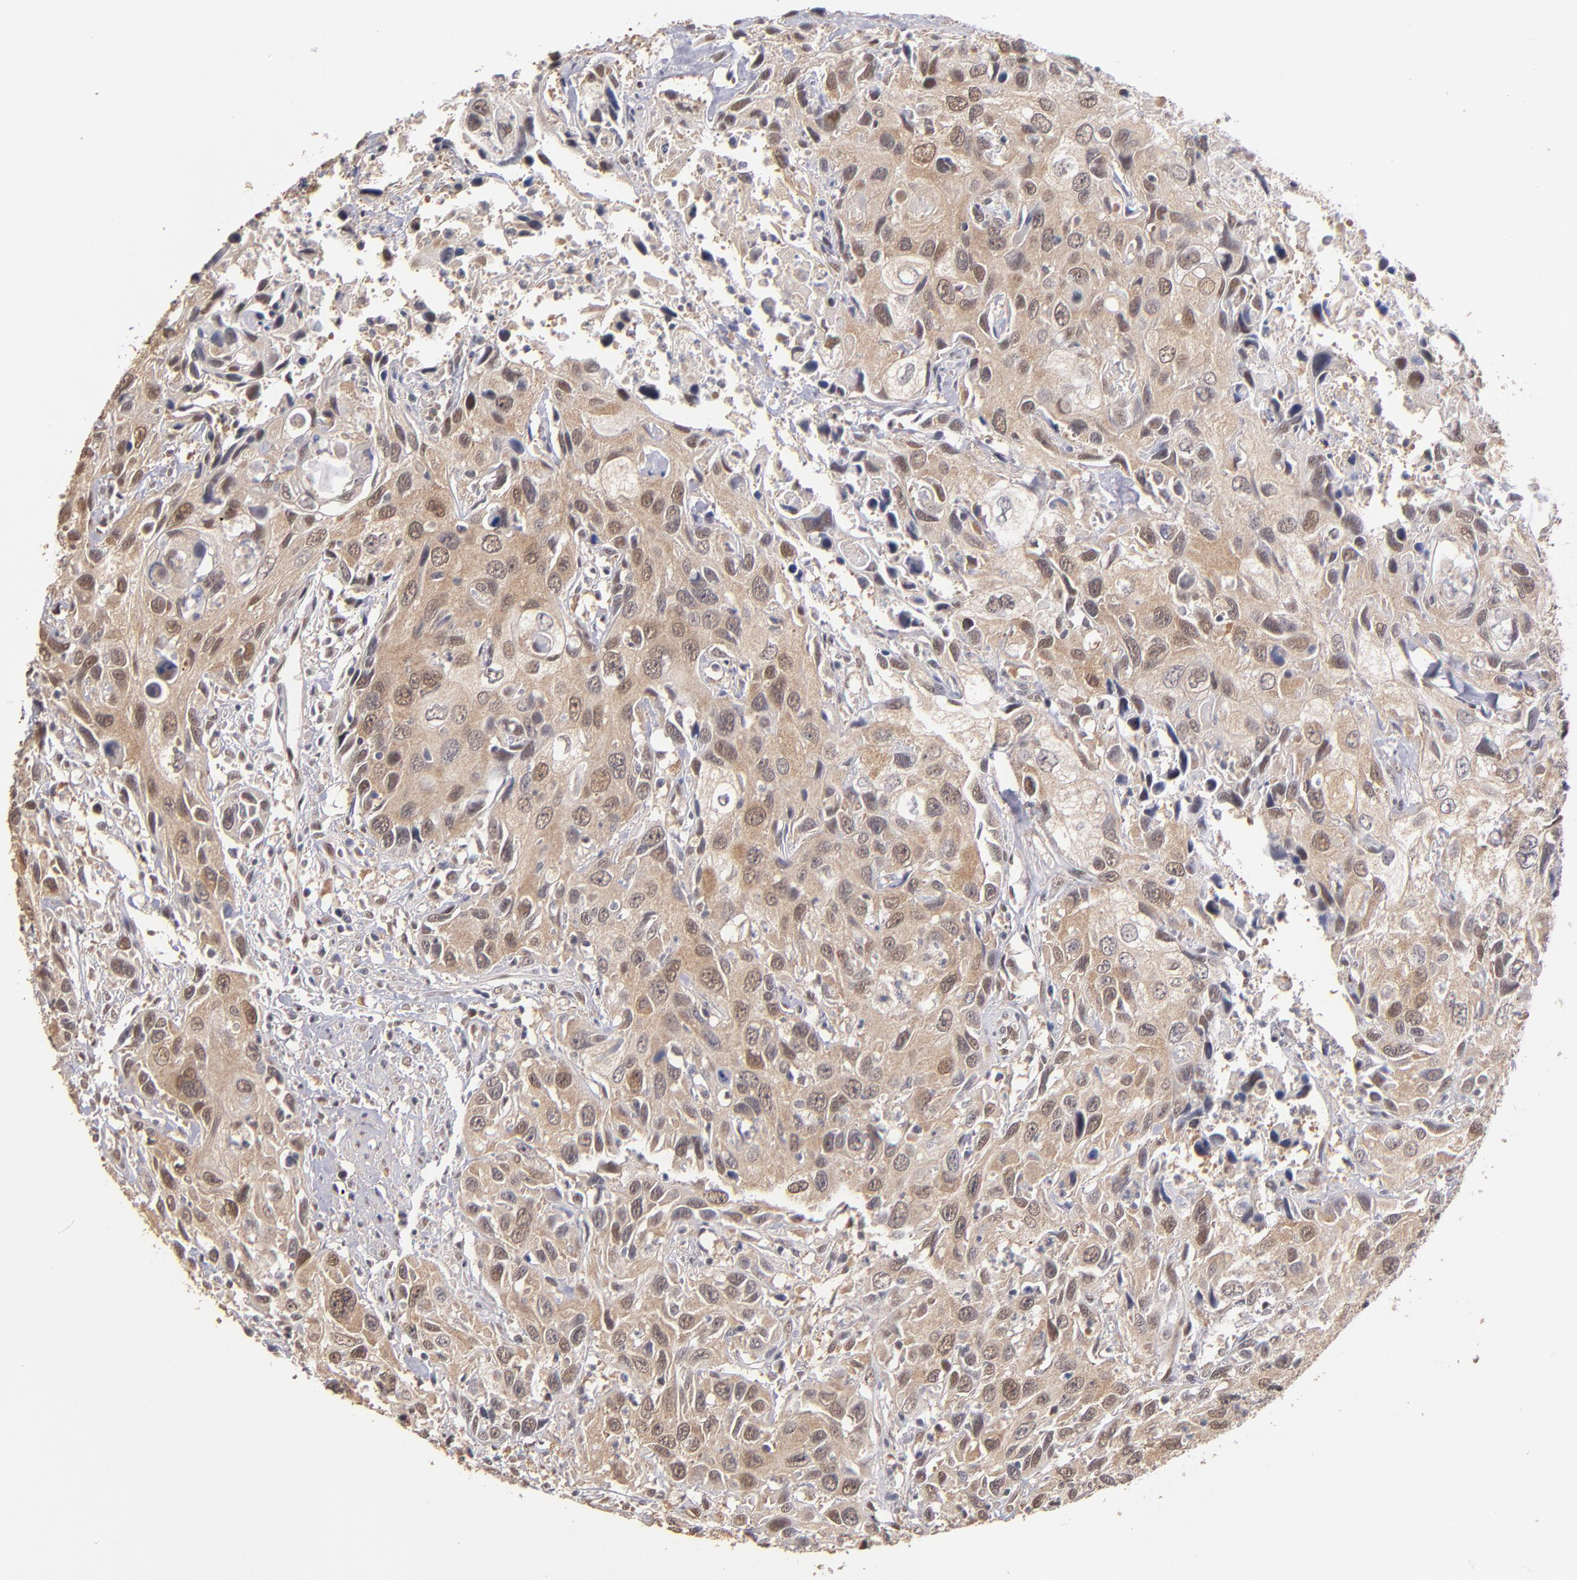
{"staining": {"intensity": "weak", "quantity": ">75%", "location": "cytoplasmic/membranous,nuclear"}, "tissue": "urothelial cancer", "cell_type": "Tumor cells", "image_type": "cancer", "snomed": [{"axis": "morphology", "description": "Urothelial carcinoma, High grade"}, {"axis": "topography", "description": "Urinary bladder"}], "caption": "An IHC photomicrograph of neoplastic tissue is shown. Protein staining in brown labels weak cytoplasmic/membranous and nuclear positivity in high-grade urothelial carcinoma within tumor cells.", "gene": "PSMD10", "patient": {"sex": "male", "age": 71}}